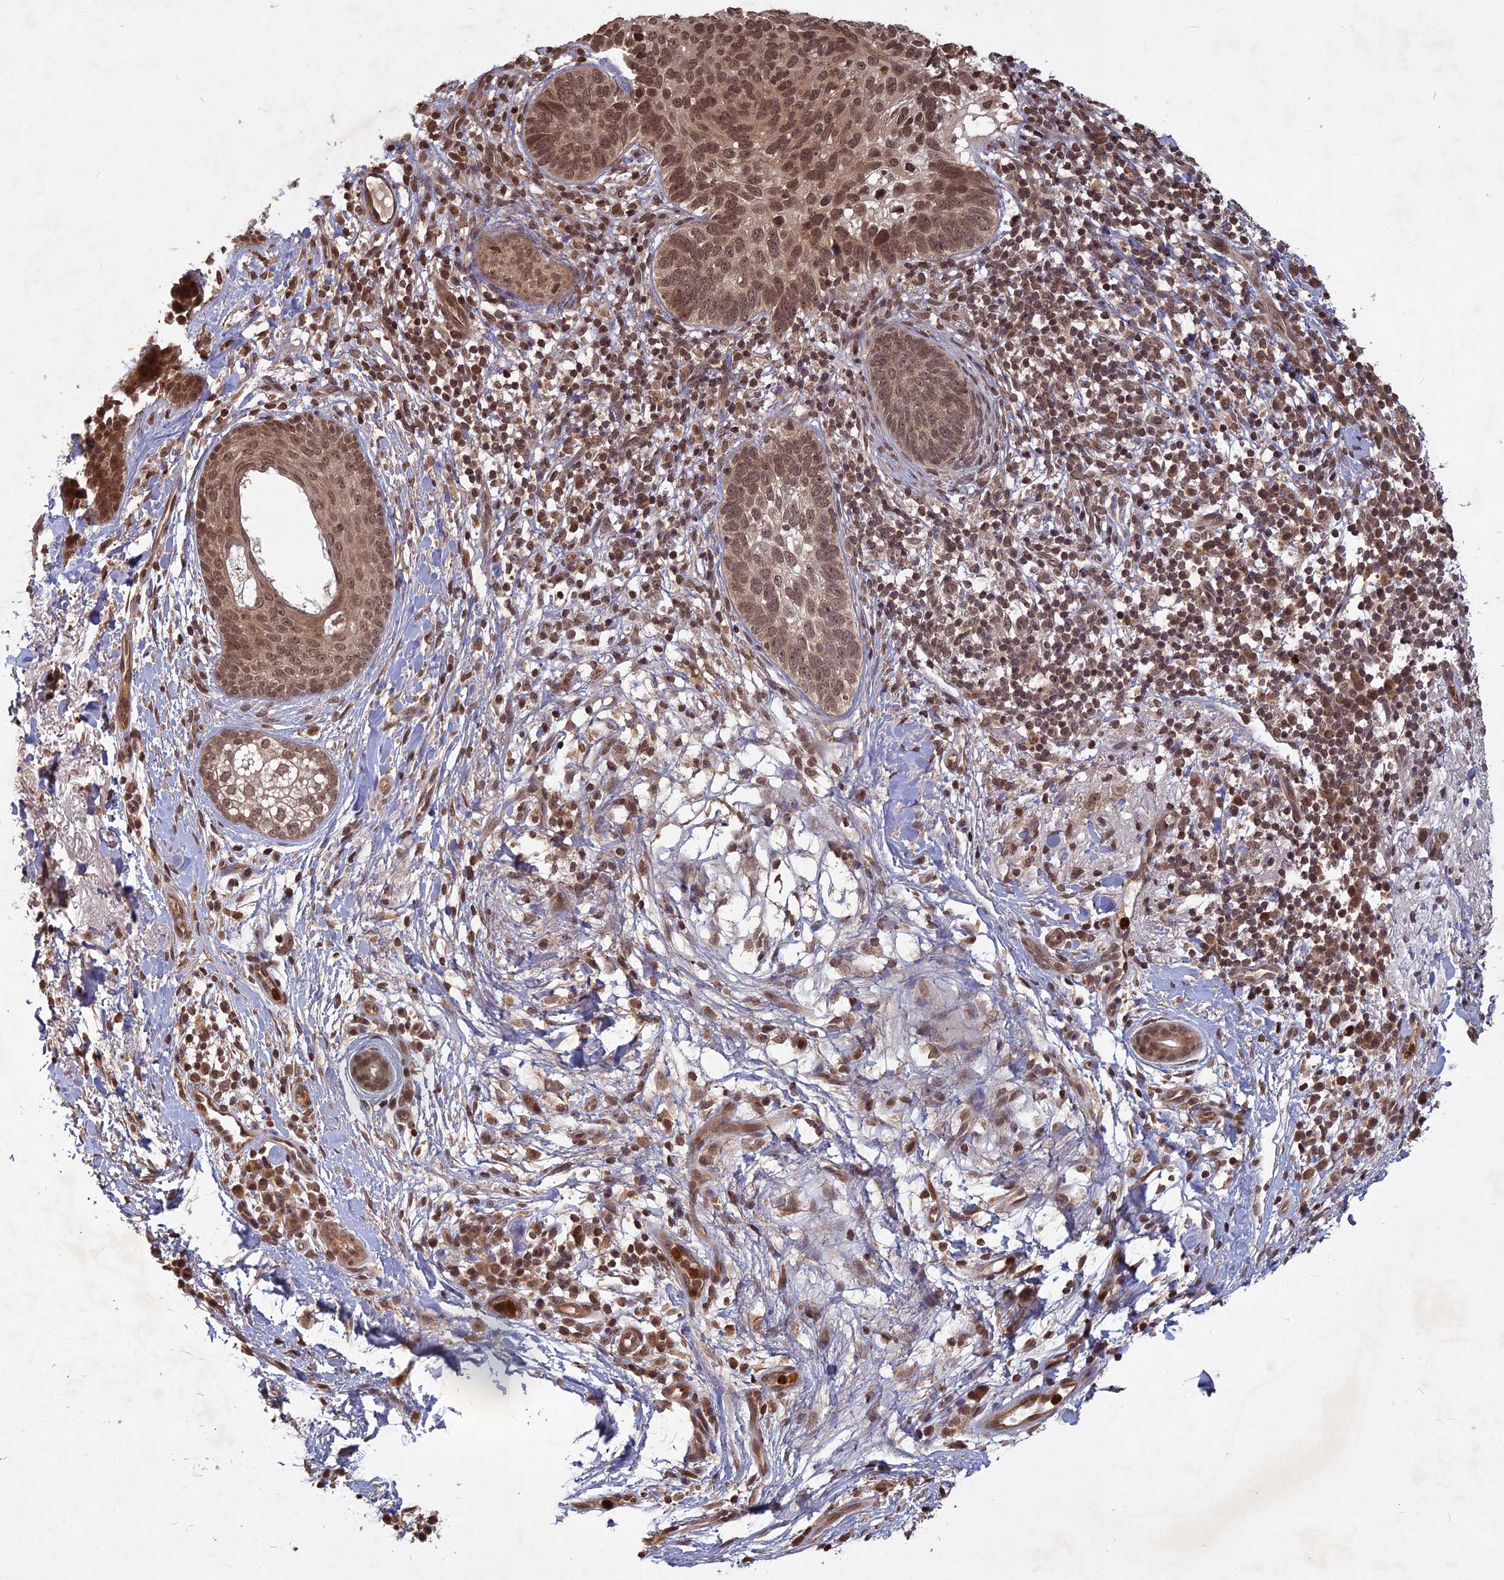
{"staining": {"intensity": "moderate", "quantity": ">75%", "location": "nuclear"}, "tissue": "skin cancer", "cell_type": "Tumor cells", "image_type": "cancer", "snomed": [{"axis": "morphology", "description": "Basal cell carcinoma"}, {"axis": "topography", "description": "Skin"}], "caption": "DAB (3,3'-diaminobenzidine) immunohistochemical staining of basal cell carcinoma (skin) displays moderate nuclear protein staining in about >75% of tumor cells. (IHC, brightfield microscopy, high magnification).", "gene": "SRMS", "patient": {"sex": "male", "age": 85}}